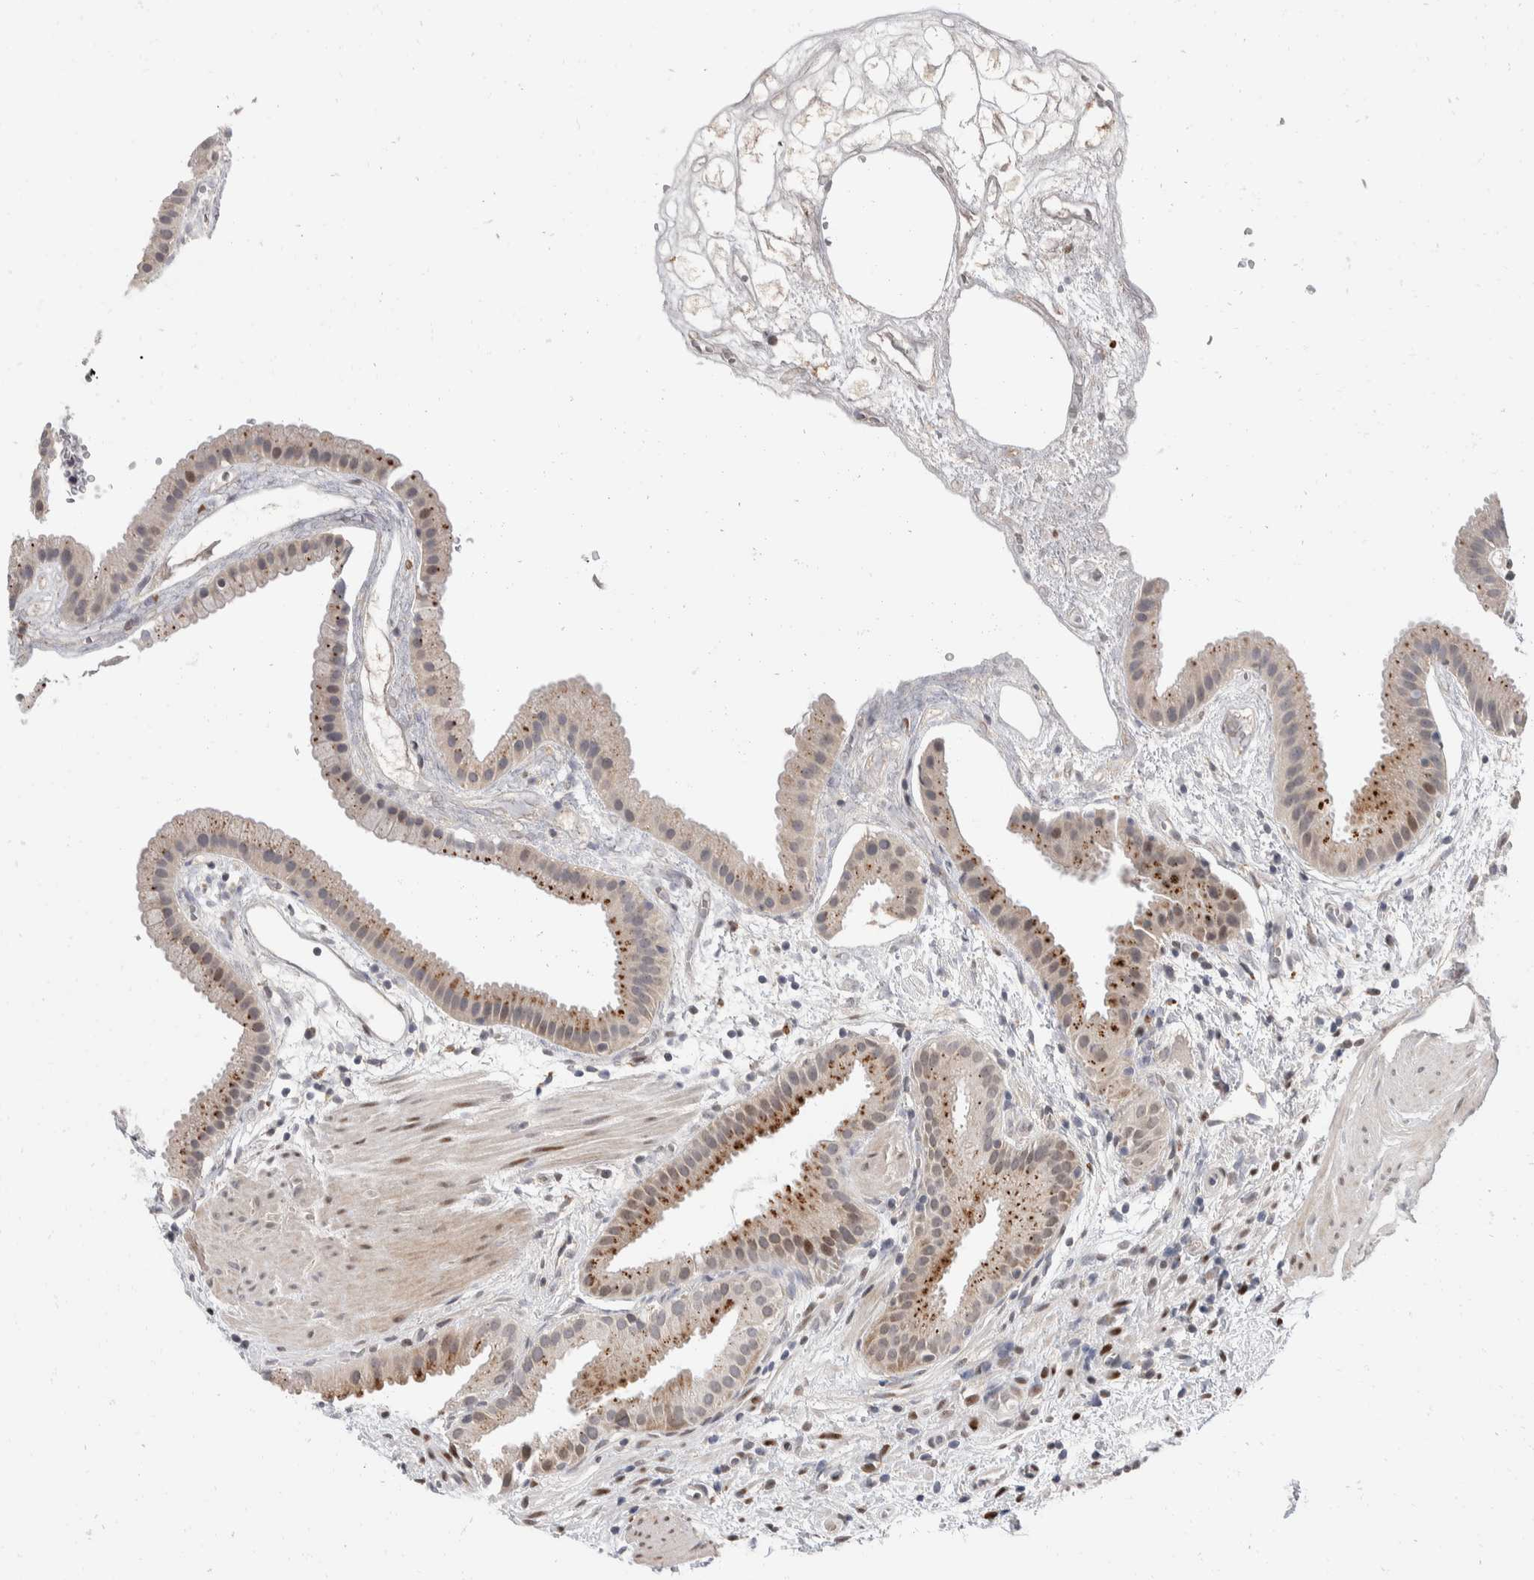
{"staining": {"intensity": "moderate", "quantity": "25%-75%", "location": "cytoplasmic/membranous,nuclear"}, "tissue": "gallbladder", "cell_type": "Glandular cells", "image_type": "normal", "snomed": [{"axis": "morphology", "description": "Normal tissue, NOS"}, {"axis": "topography", "description": "Gallbladder"}], "caption": "Protein analysis of benign gallbladder demonstrates moderate cytoplasmic/membranous,nuclear positivity in approximately 25%-75% of glandular cells.", "gene": "ZNF703", "patient": {"sex": "female", "age": 64}}